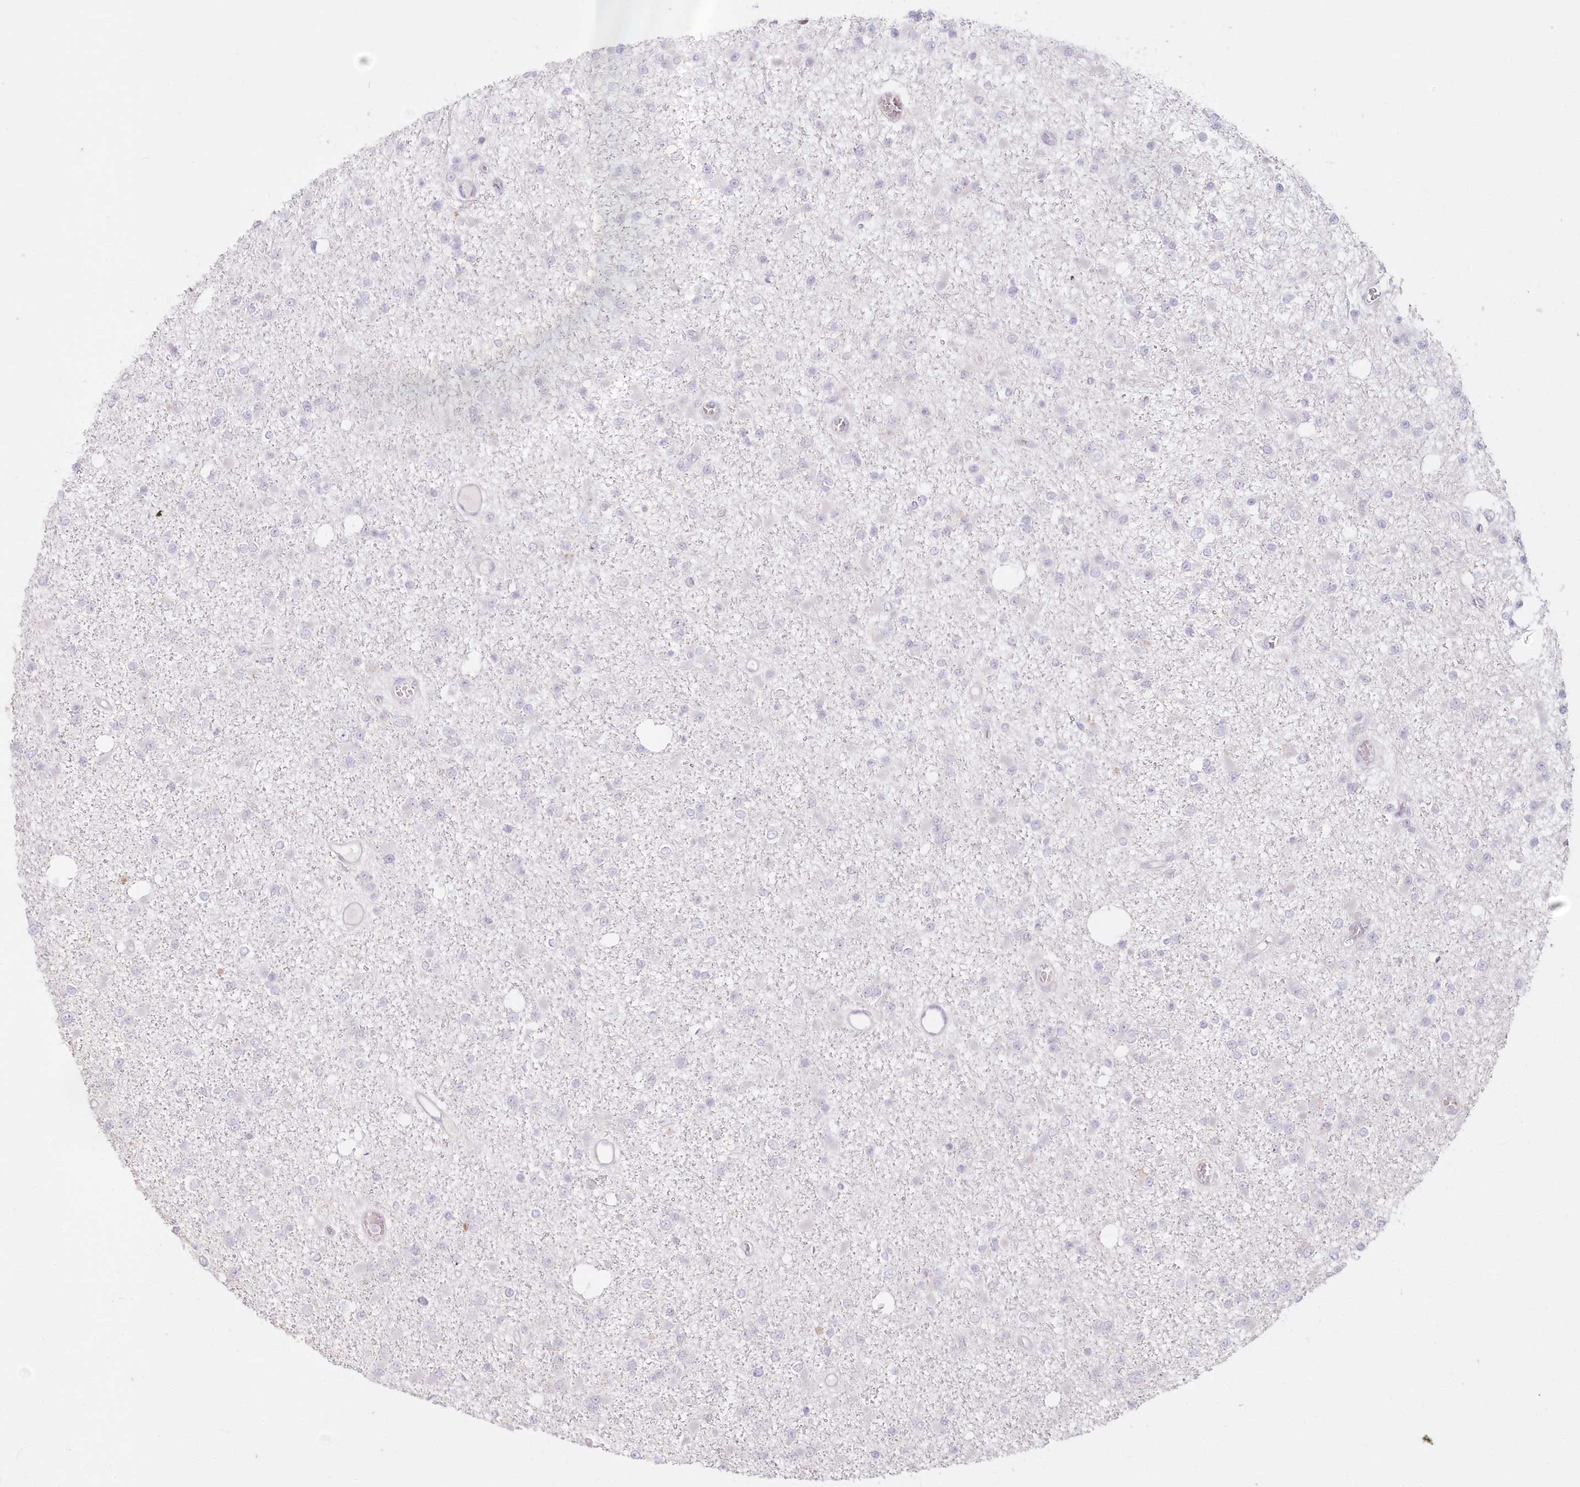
{"staining": {"intensity": "negative", "quantity": "none", "location": "none"}, "tissue": "glioma", "cell_type": "Tumor cells", "image_type": "cancer", "snomed": [{"axis": "morphology", "description": "Glioma, malignant, Low grade"}, {"axis": "topography", "description": "Brain"}], "caption": "A histopathology image of malignant glioma (low-grade) stained for a protein shows no brown staining in tumor cells. (Brightfield microscopy of DAB immunohistochemistry at high magnification).", "gene": "MTMR3", "patient": {"sex": "female", "age": 22}}